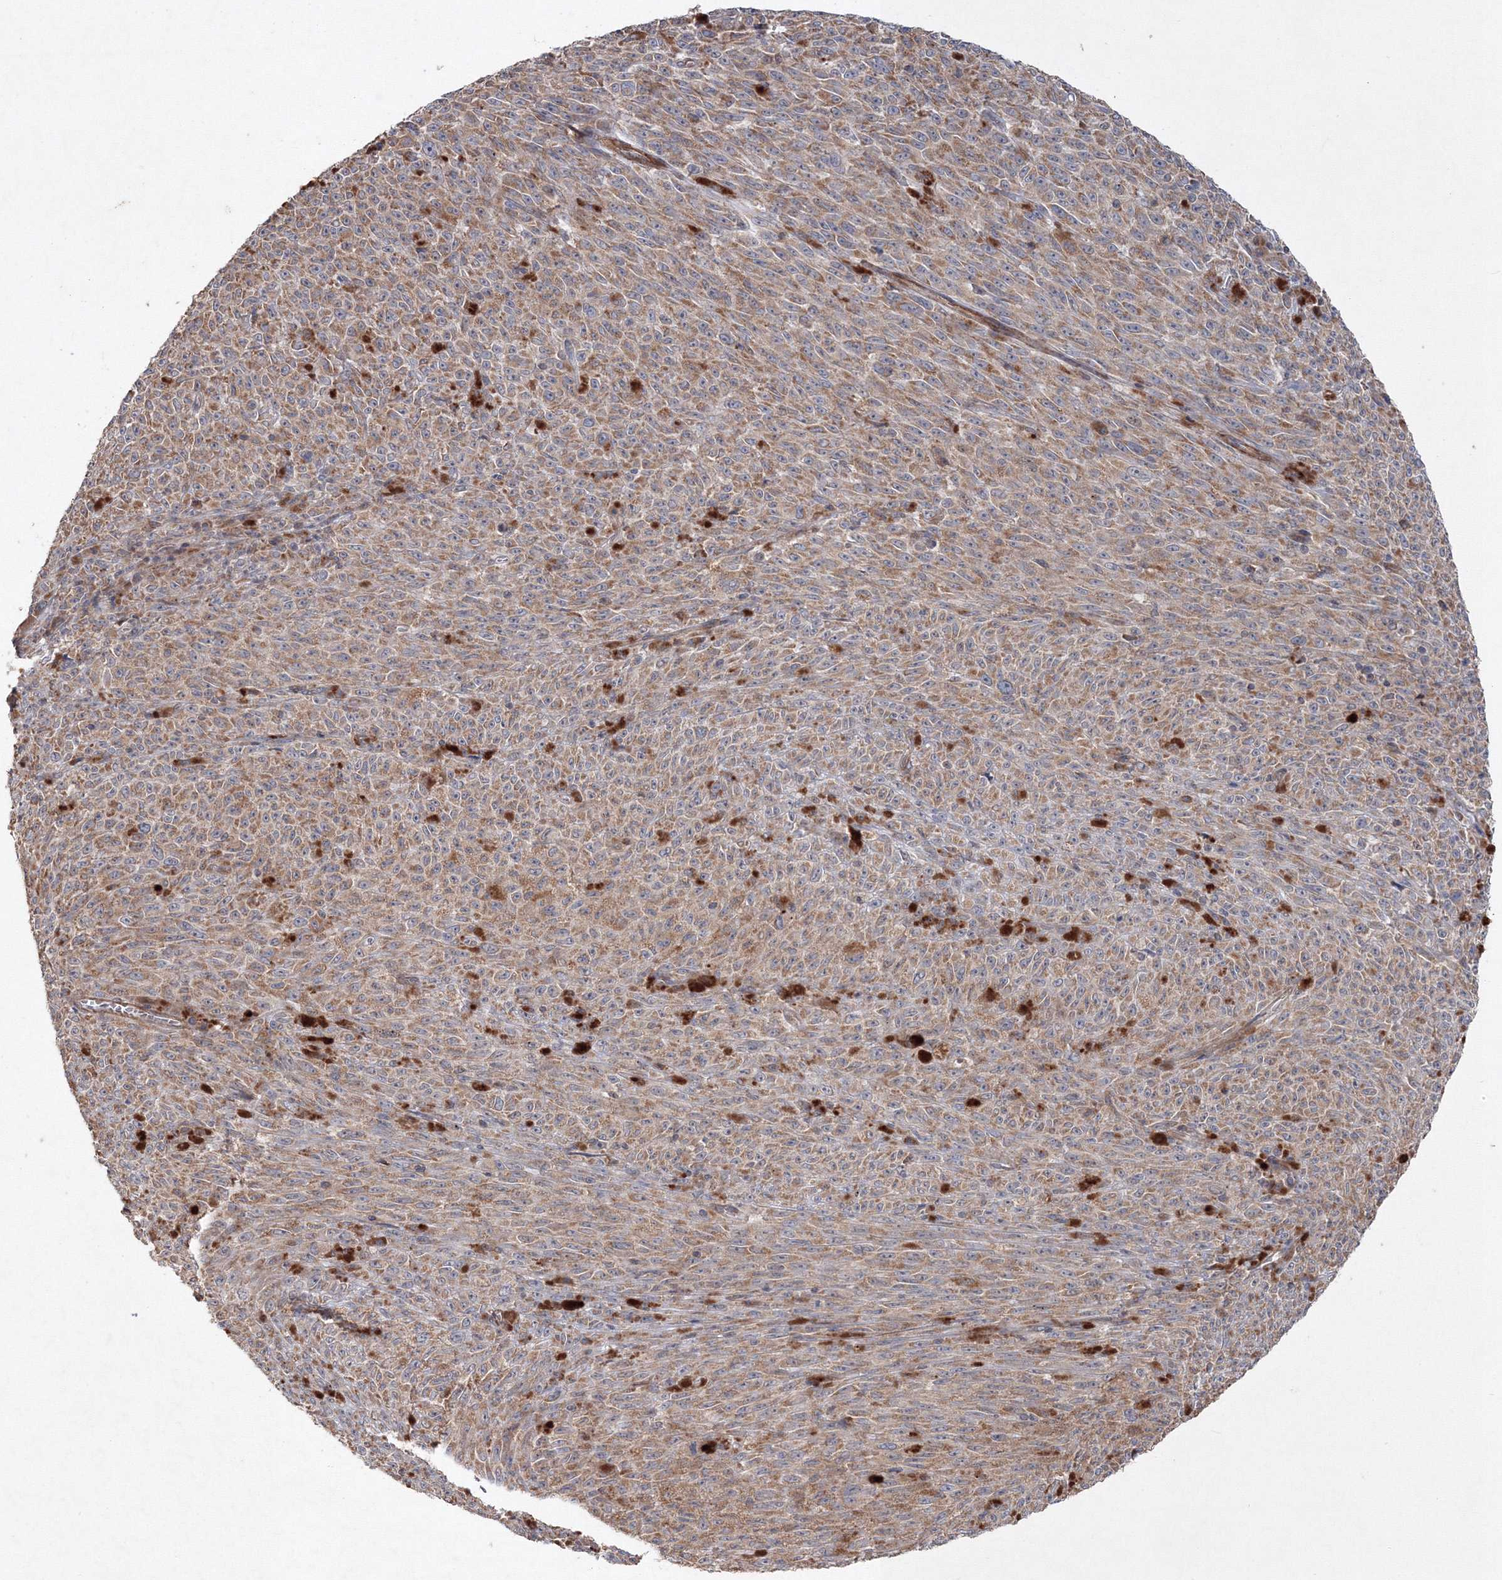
{"staining": {"intensity": "moderate", "quantity": ">75%", "location": "cytoplasmic/membranous"}, "tissue": "melanoma", "cell_type": "Tumor cells", "image_type": "cancer", "snomed": [{"axis": "morphology", "description": "Malignant melanoma, NOS"}, {"axis": "topography", "description": "Skin"}], "caption": "Human melanoma stained with a brown dye displays moderate cytoplasmic/membranous positive expression in about >75% of tumor cells.", "gene": "NOA1", "patient": {"sex": "female", "age": 82}}